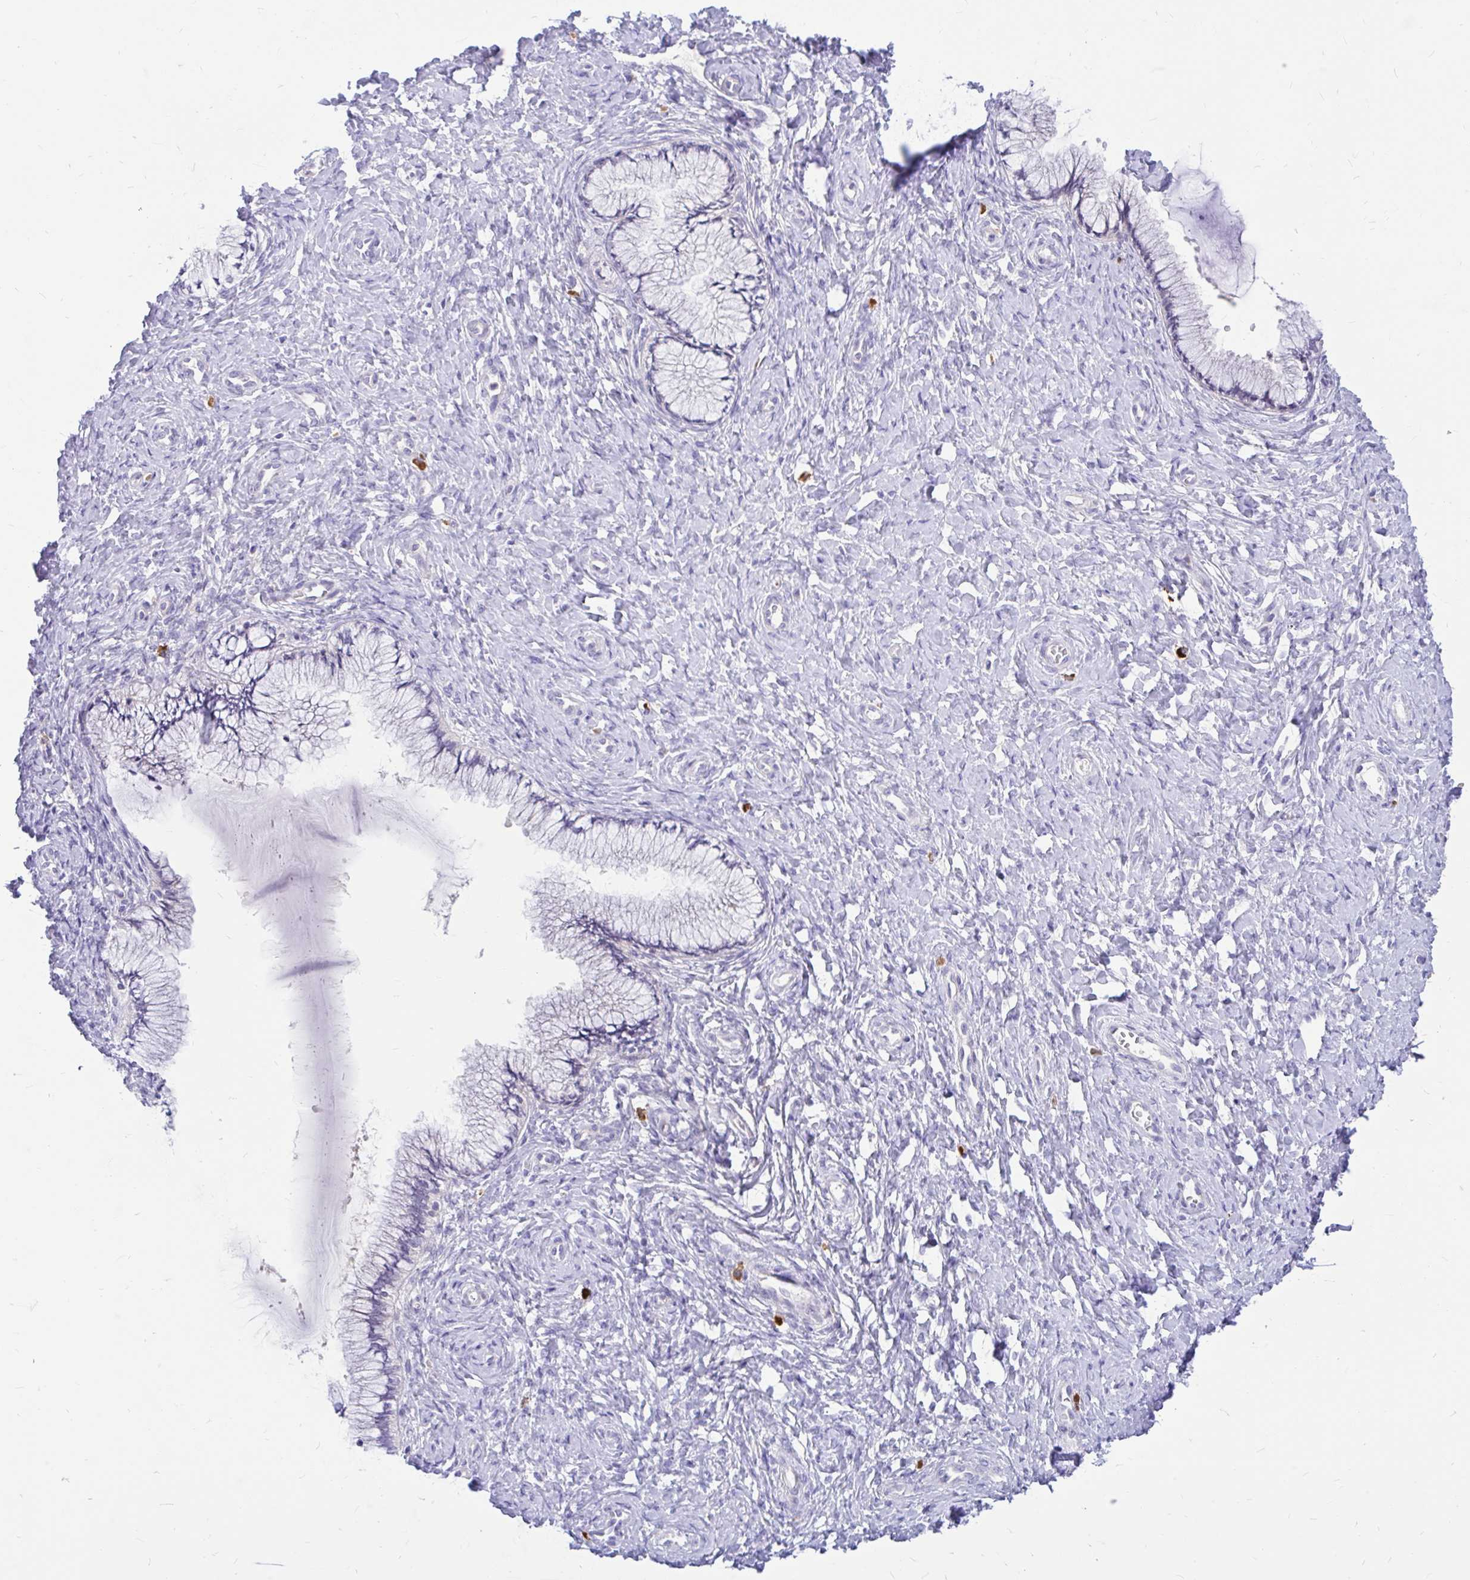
{"staining": {"intensity": "negative", "quantity": "none", "location": "none"}, "tissue": "cervix", "cell_type": "Glandular cells", "image_type": "normal", "snomed": [{"axis": "morphology", "description": "Normal tissue, NOS"}, {"axis": "topography", "description": "Cervix"}], "caption": "Immunohistochemical staining of benign cervix reveals no significant positivity in glandular cells.", "gene": "MAP1LC3A", "patient": {"sex": "female", "age": 37}}